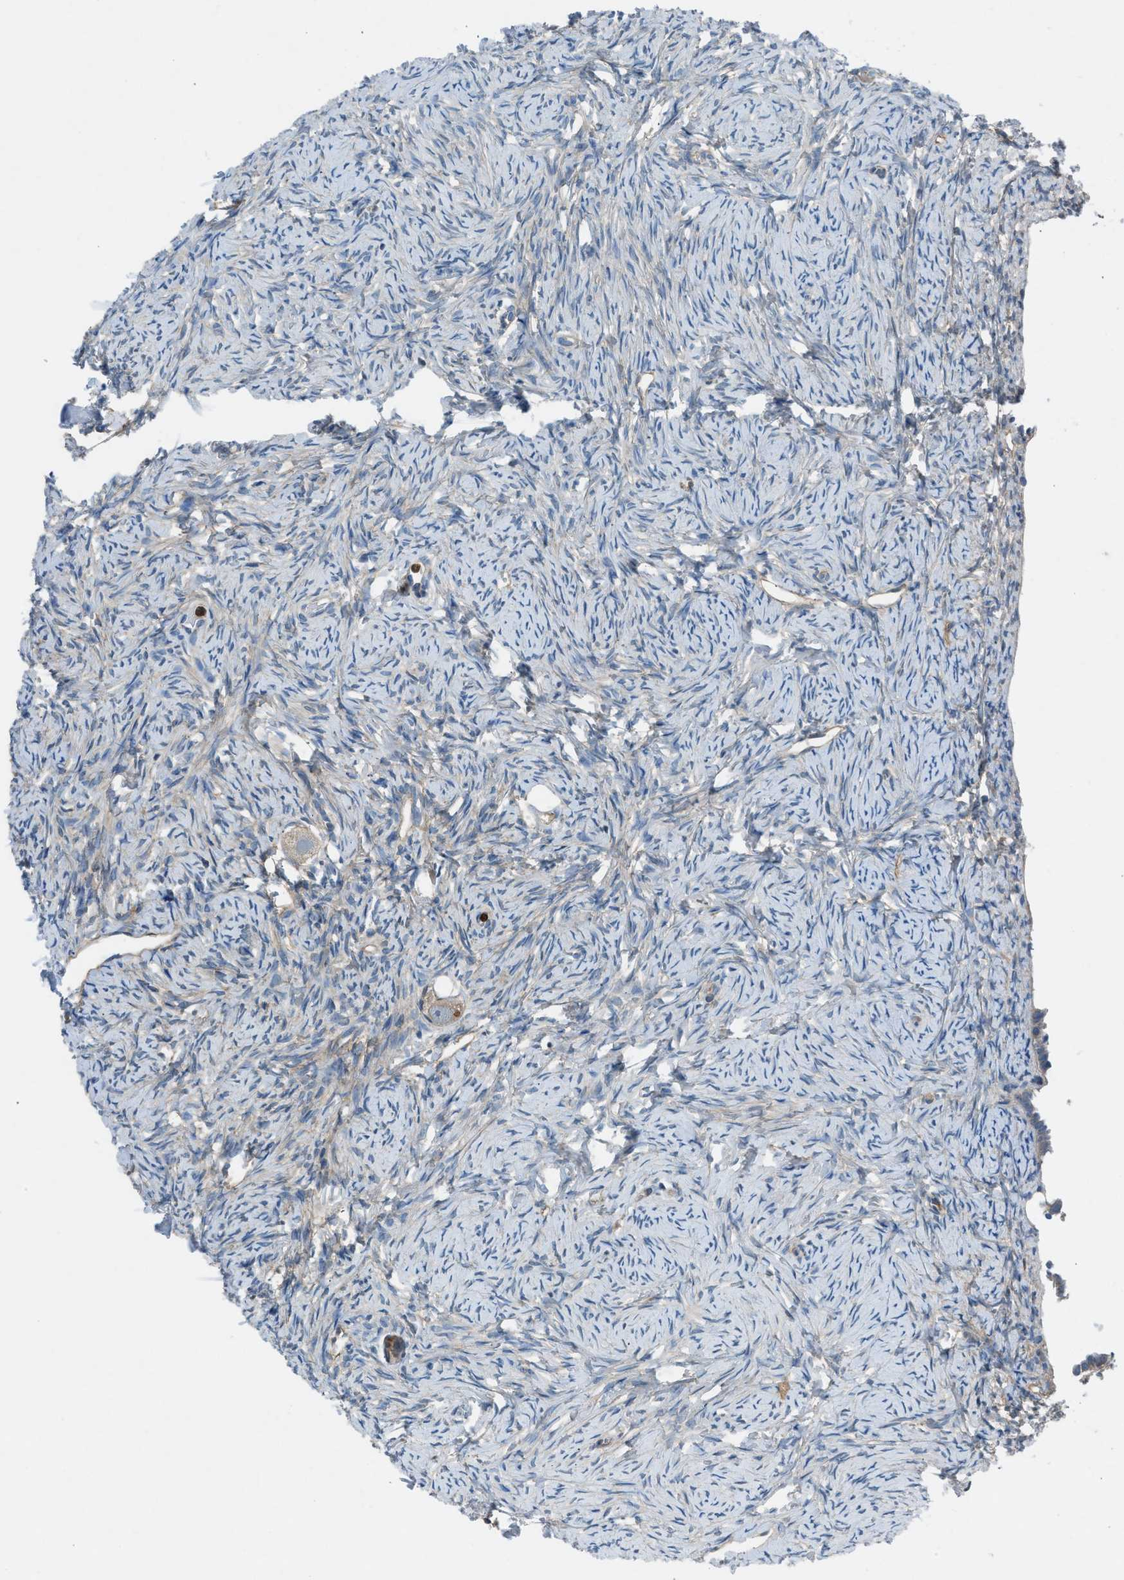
{"staining": {"intensity": "weak", "quantity": "25%-75%", "location": "cytoplasmic/membranous"}, "tissue": "ovary", "cell_type": "Follicle cells", "image_type": "normal", "snomed": [{"axis": "morphology", "description": "Normal tissue, NOS"}, {"axis": "topography", "description": "Ovary"}], "caption": "IHC of benign human ovary demonstrates low levels of weak cytoplasmic/membranous staining in approximately 25%-75% of follicle cells. (Brightfield microscopy of DAB IHC at high magnification).", "gene": "BMP1", "patient": {"sex": "female", "age": 33}}